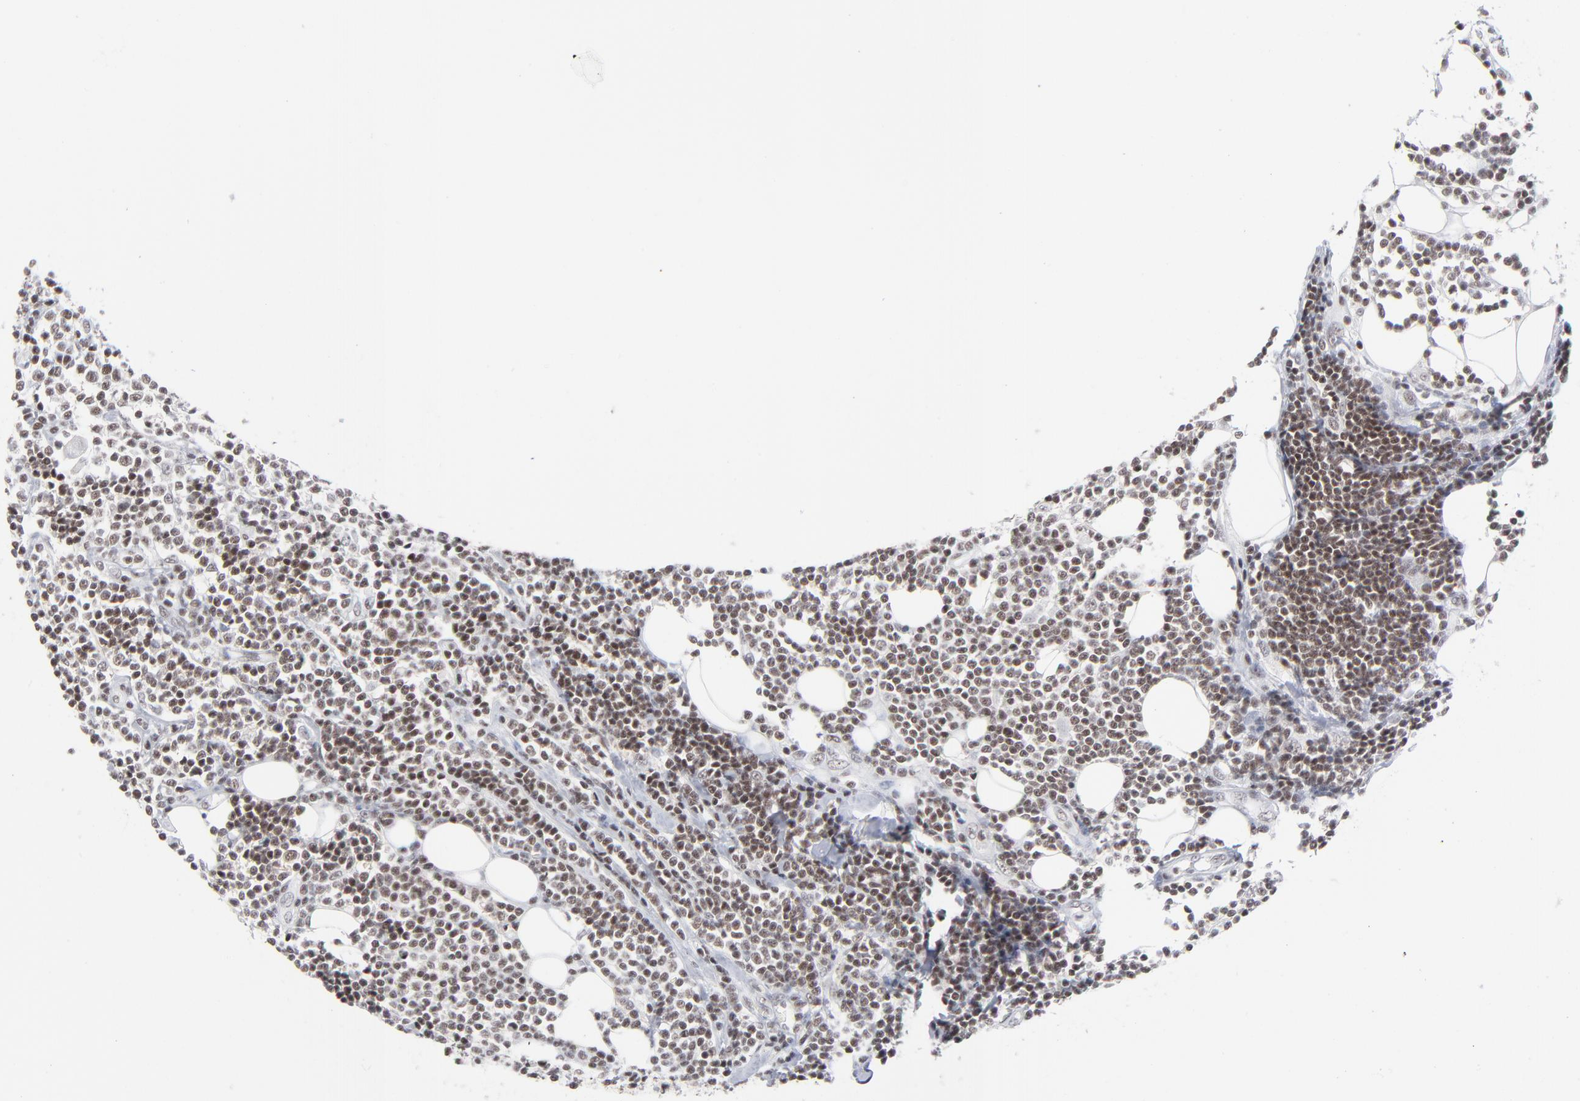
{"staining": {"intensity": "weak", "quantity": ">75%", "location": "nuclear"}, "tissue": "lymphoma", "cell_type": "Tumor cells", "image_type": "cancer", "snomed": [{"axis": "morphology", "description": "Malignant lymphoma, non-Hodgkin's type, Low grade"}, {"axis": "topography", "description": "Soft tissue"}], "caption": "Immunohistochemistry (DAB (3,3'-diaminobenzidine)) staining of human malignant lymphoma, non-Hodgkin's type (low-grade) exhibits weak nuclear protein staining in about >75% of tumor cells.", "gene": "ZNF143", "patient": {"sex": "male", "age": 92}}